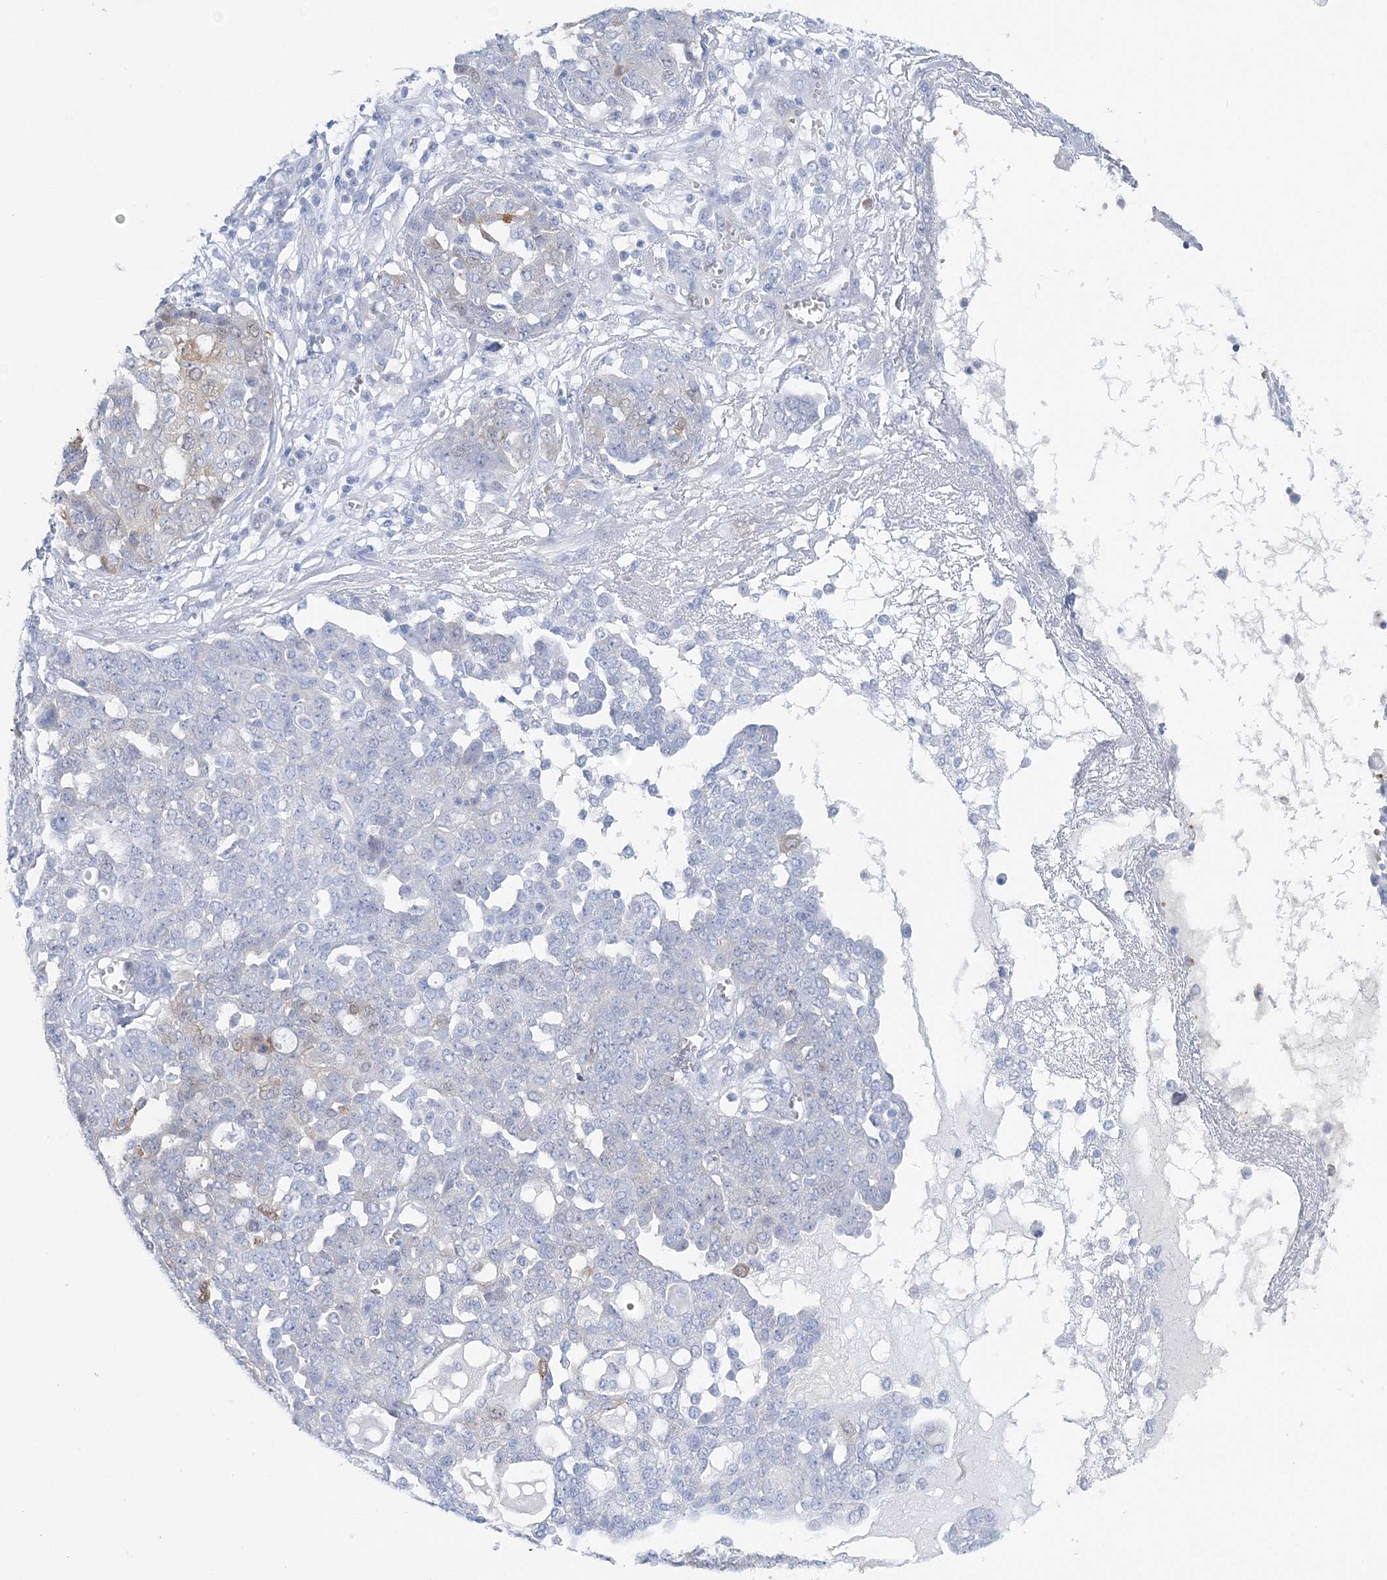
{"staining": {"intensity": "negative", "quantity": "none", "location": "none"}, "tissue": "ovarian cancer", "cell_type": "Tumor cells", "image_type": "cancer", "snomed": [{"axis": "morphology", "description": "Cystadenocarcinoma, serous, NOS"}, {"axis": "topography", "description": "Soft tissue"}, {"axis": "topography", "description": "Ovary"}], "caption": "Ovarian cancer (serous cystadenocarcinoma) was stained to show a protein in brown. There is no significant positivity in tumor cells.", "gene": "HMGCS1", "patient": {"sex": "female", "age": 57}}